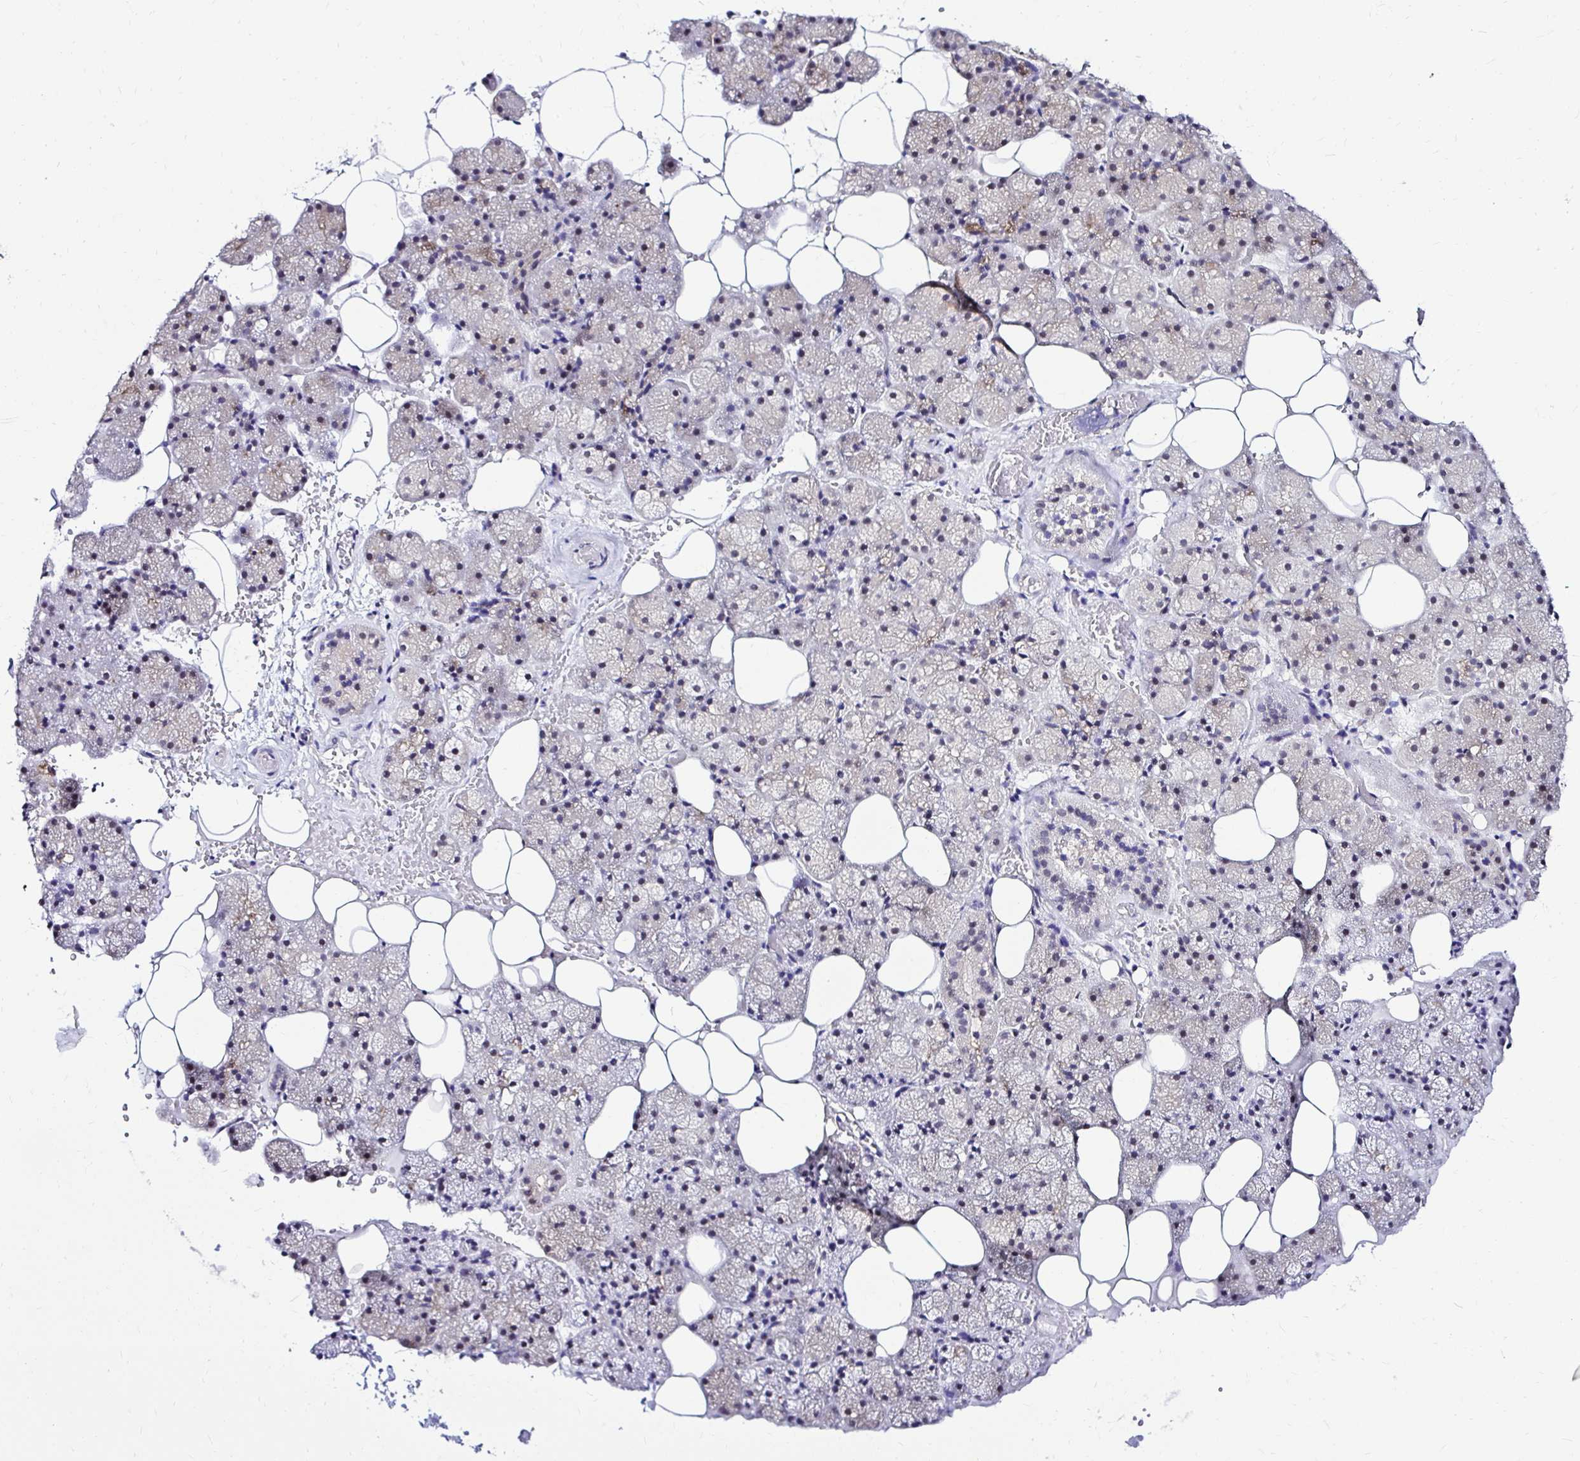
{"staining": {"intensity": "moderate", "quantity": "25%-75%", "location": "nuclear"}, "tissue": "salivary gland", "cell_type": "Glandular cells", "image_type": "normal", "snomed": [{"axis": "morphology", "description": "Normal tissue, NOS"}, {"axis": "topography", "description": "Salivary gland"}, {"axis": "topography", "description": "Peripheral nerve tissue"}], "caption": "About 25%-75% of glandular cells in unremarkable salivary gland display moderate nuclear protein staining as visualized by brown immunohistochemical staining.", "gene": "PSMD3", "patient": {"sex": "male", "age": 38}}